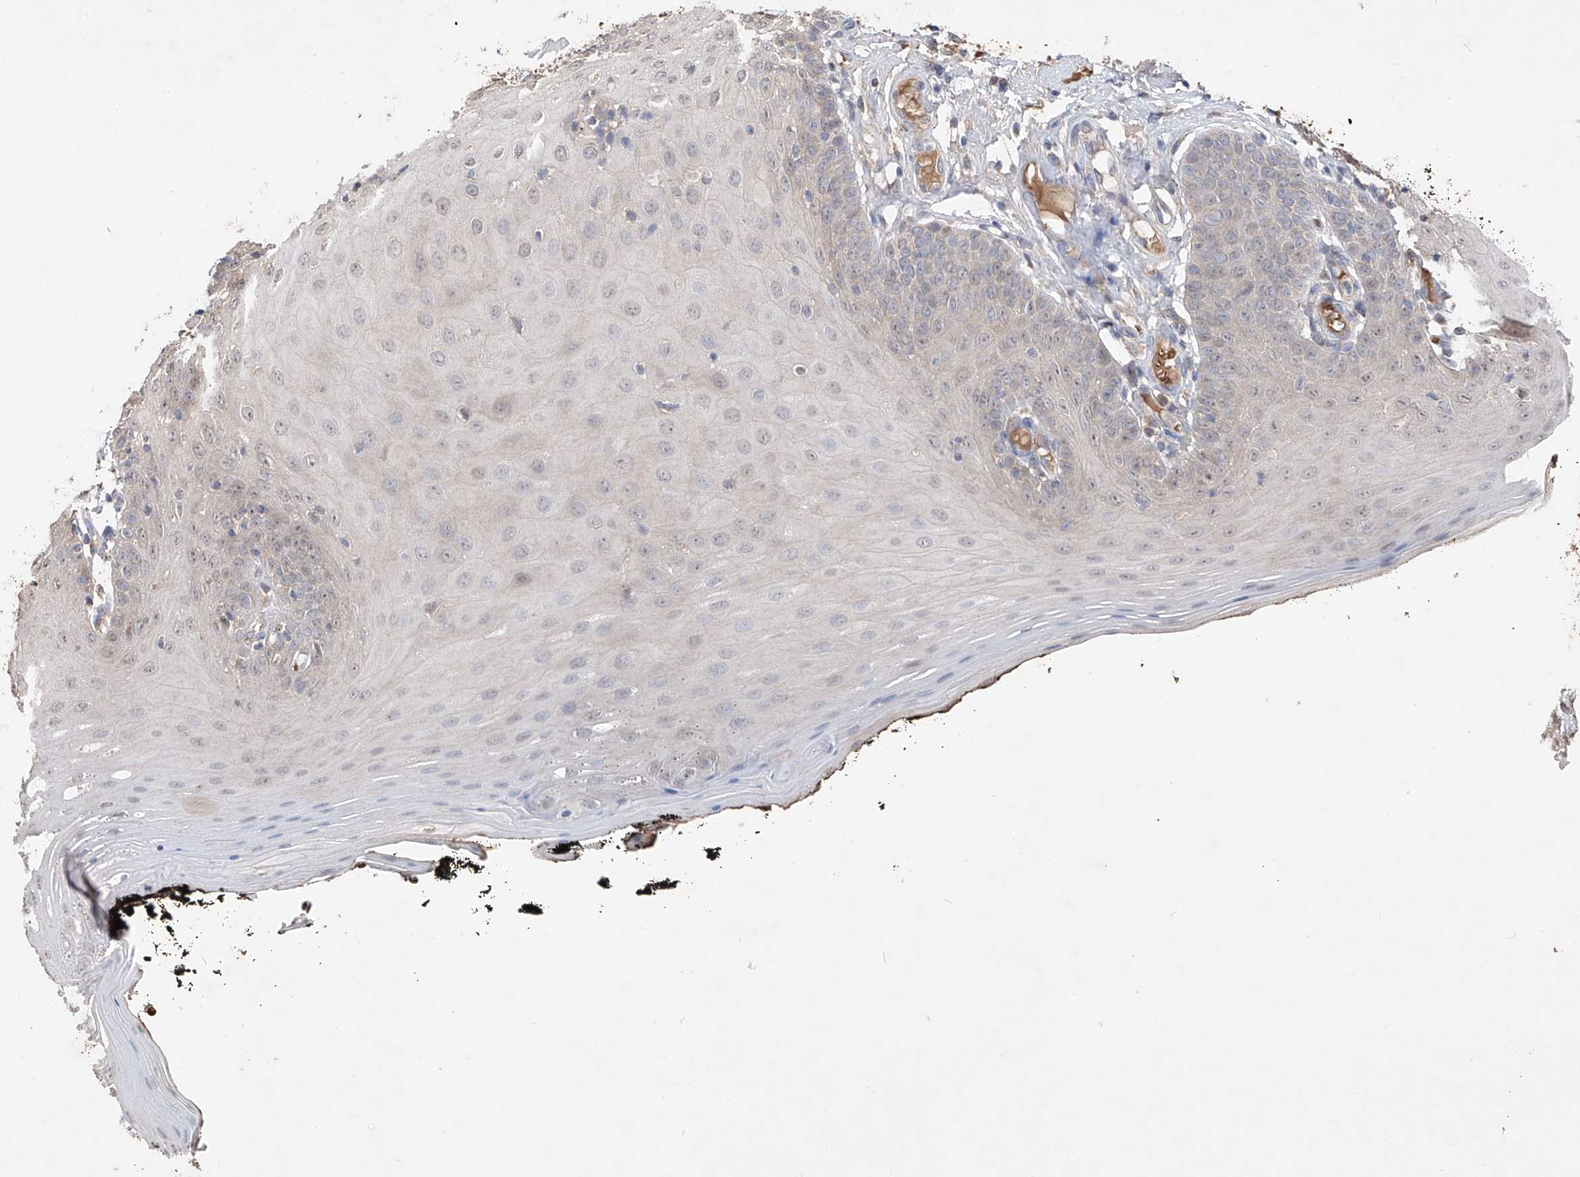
{"staining": {"intensity": "negative", "quantity": "none", "location": "none"}, "tissue": "oral mucosa", "cell_type": "Squamous epithelial cells", "image_type": "normal", "snomed": [{"axis": "morphology", "description": "Normal tissue, NOS"}, {"axis": "topography", "description": "Oral tissue"}], "caption": "Immunohistochemistry photomicrograph of benign oral mucosa: human oral mucosa stained with DAB demonstrates no significant protein expression in squamous epithelial cells.", "gene": "EDN1", "patient": {"sex": "male", "age": 74}}